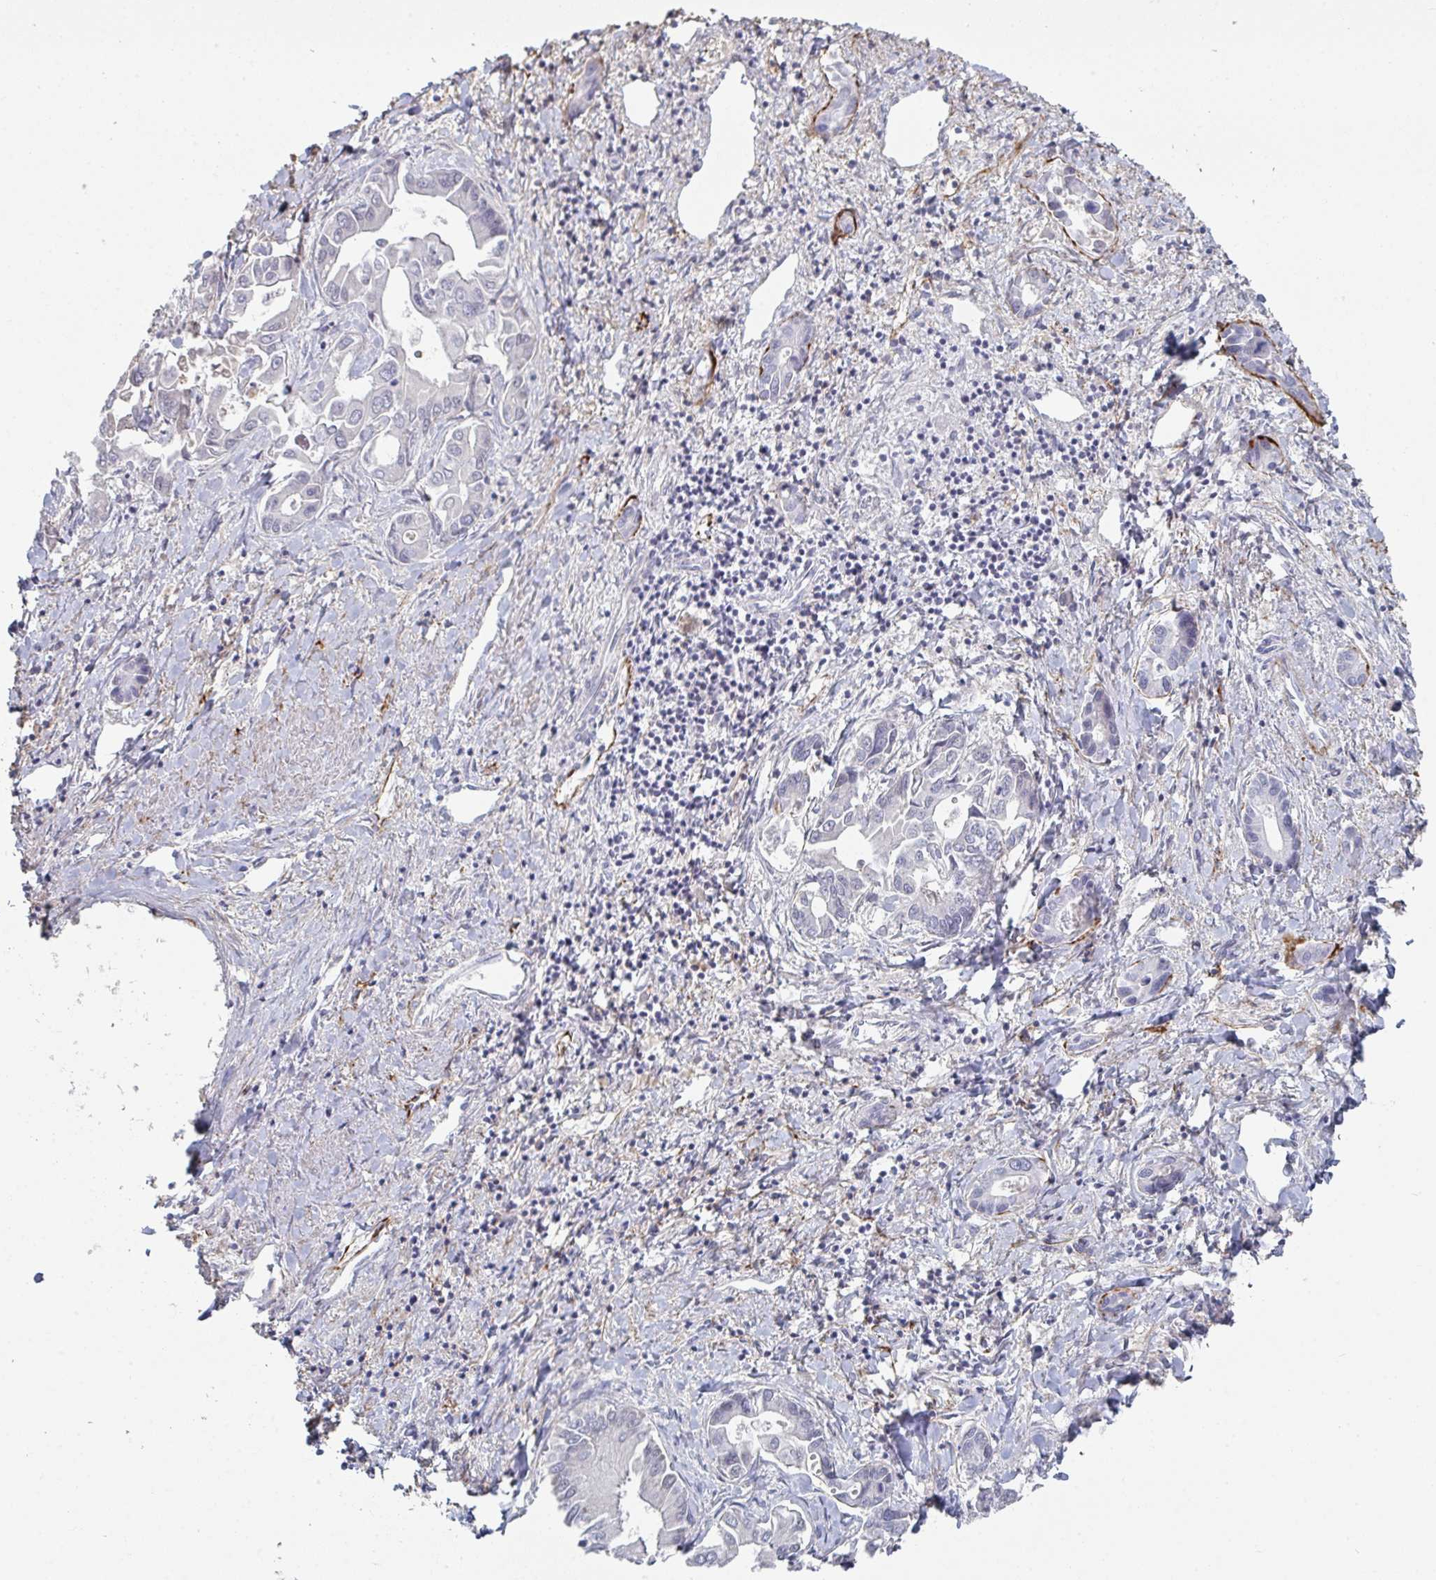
{"staining": {"intensity": "negative", "quantity": "none", "location": "none"}, "tissue": "liver cancer", "cell_type": "Tumor cells", "image_type": "cancer", "snomed": [{"axis": "morphology", "description": "Cholangiocarcinoma"}, {"axis": "topography", "description": "Liver"}], "caption": "Photomicrograph shows no significant protein positivity in tumor cells of cholangiocarcinoma (liver).", "gene": "A1CF", "patient": {"sex": "male", "age": 66}}